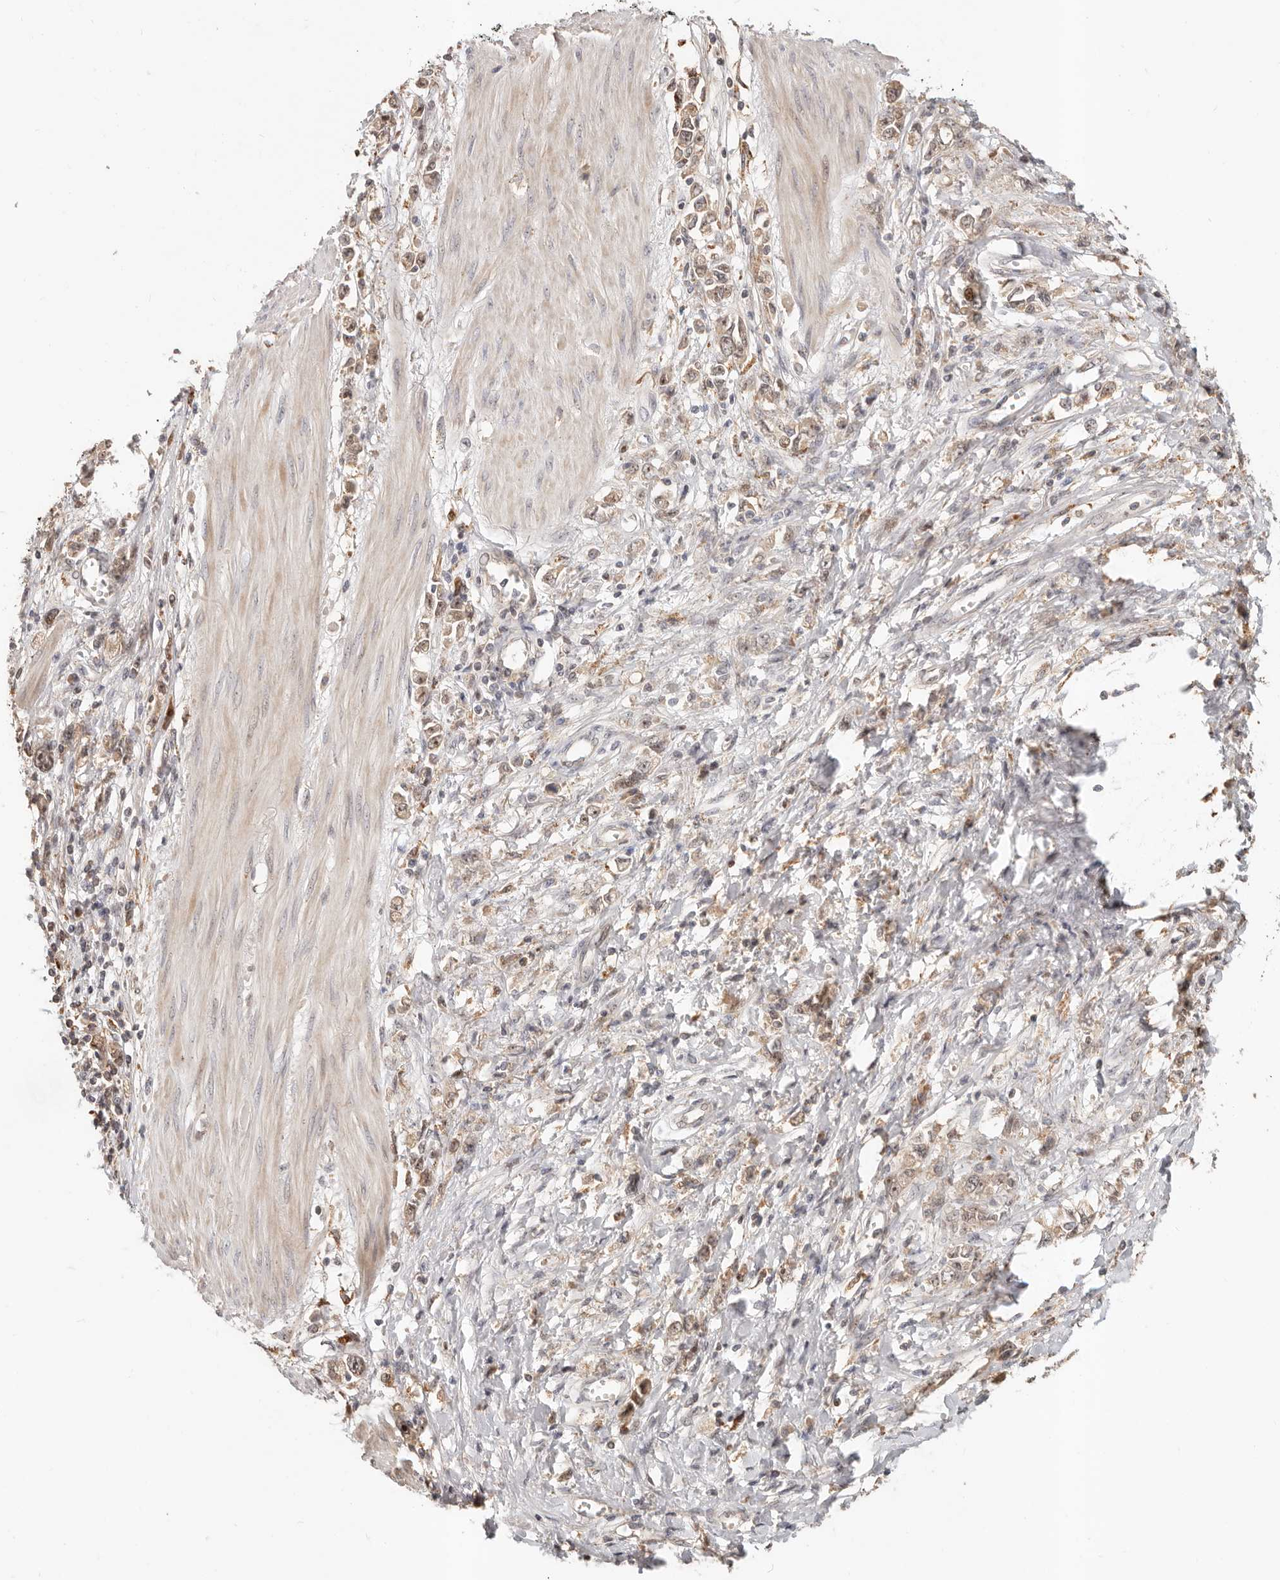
{"staining": {"intensity": "weak", "quantity": ">75%", "location": "cytoplasmic/membranous"}, "tissue": "stomach cancer", "cell_type": "Tumor cells", "image_type": "cancer", "snomed": [{"axis": "morphology", "description": "Adenocarcinoma, NOS"}, {"axis": "topography", "description": "Stomach"}], "caption": "Human stomach adenocarcinoma stained with a brown dye shows weak cytoplasmic/membranous positive expression in about >75% of tumor cells.", "gene": "ZRANB1", "patient": {"sex": "female", "age": 76}}